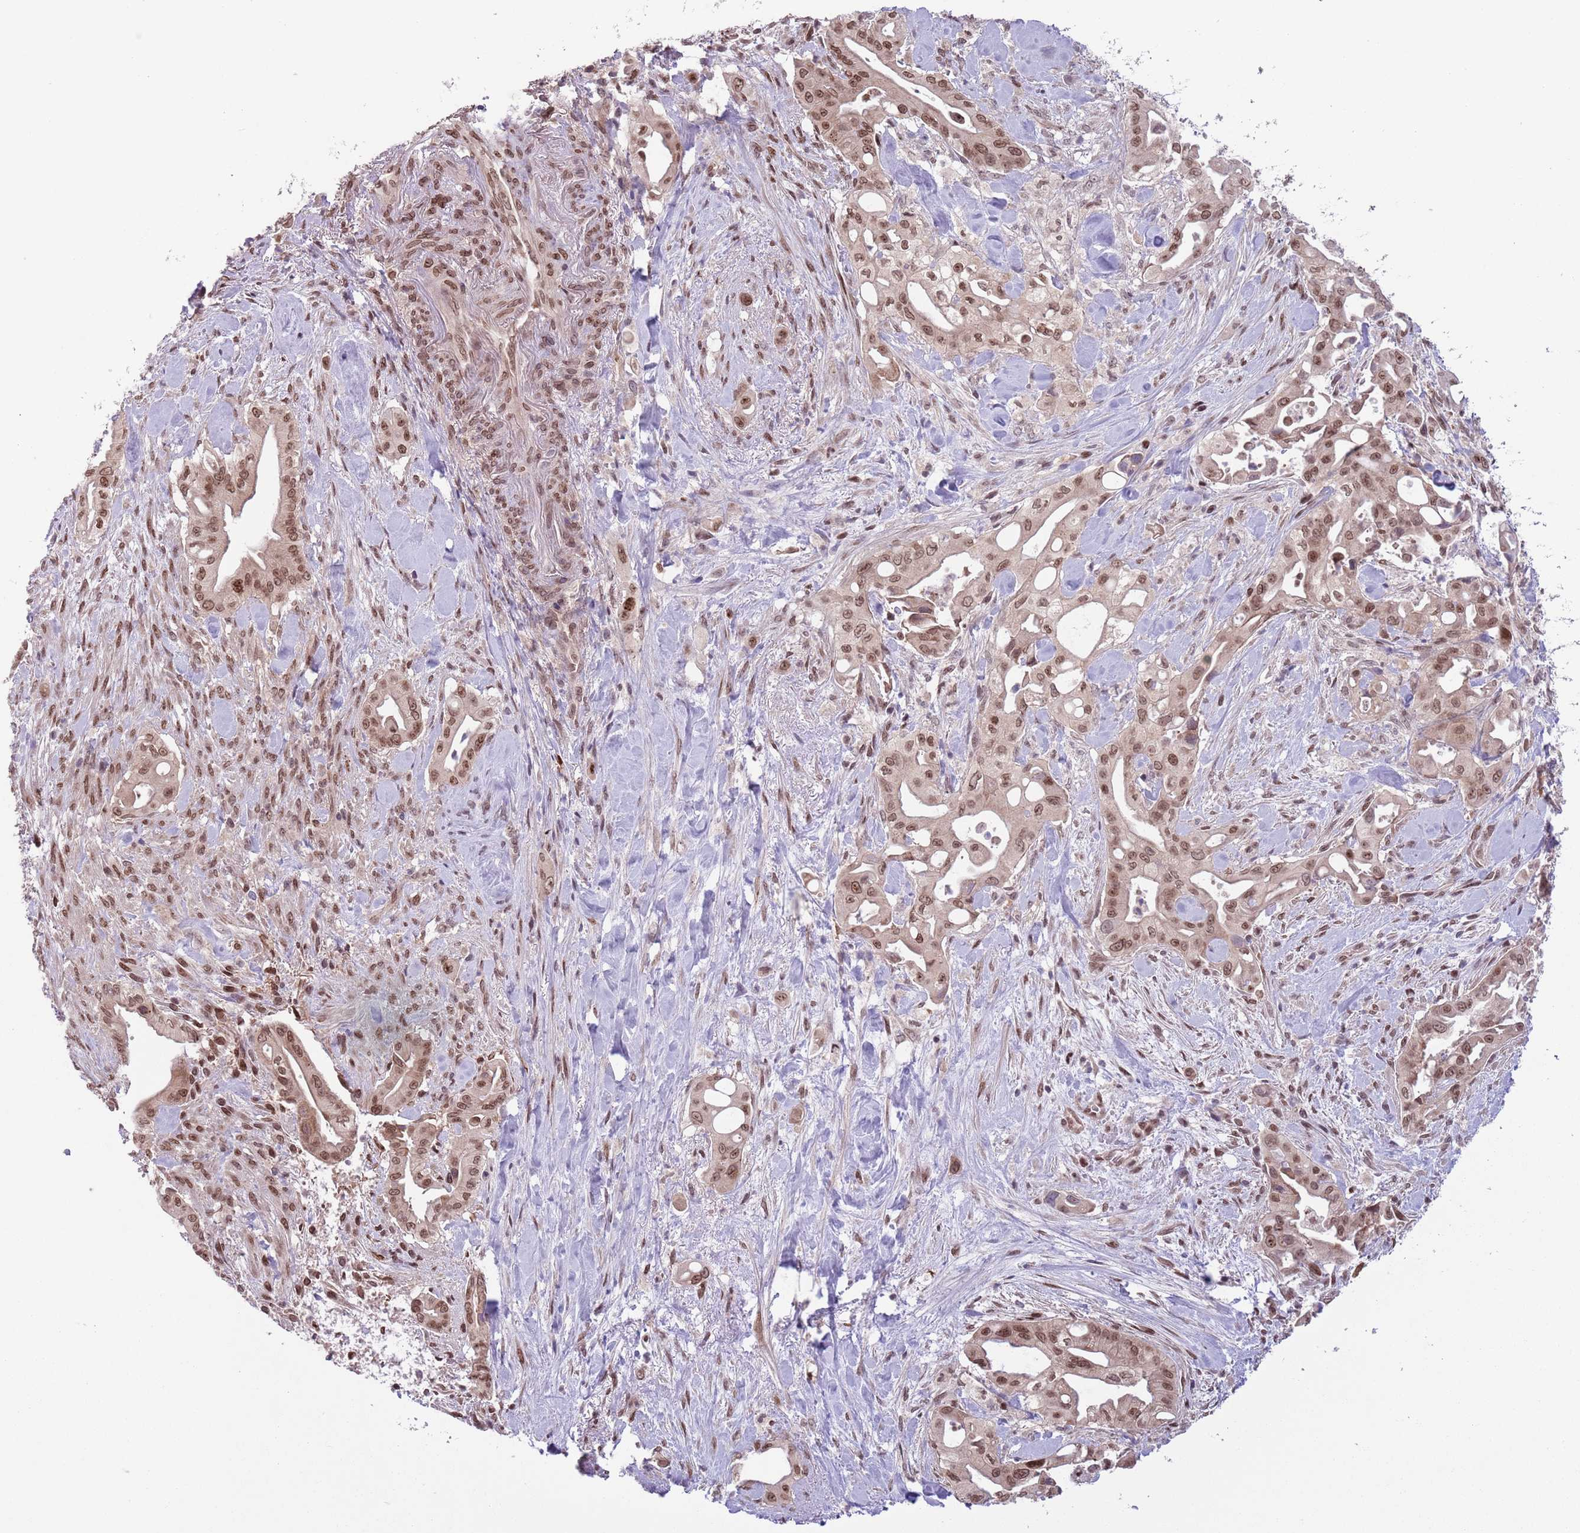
{"staining": {"intensity": "strong", "quantity": ">75%", "location": "cytoplasmic/membranous,nuclear"}, "tissue": "liver cancer", "cell_type": "Tumor cells", "image_type": "cancer", "snomed": [{"axis": "morphology", "description": "Cholangiocarcinoma"}, {"axis": "topography", "description": "Liver"}], "caption": "IHC histopathology image of liver cancer stained for a protein (brown), which exhibits high levels of strong cytoplasmic/membranous and nuclear expression in about >75% of tumor cells.", "gene": "SIPA1L3", "patient": {"sex": "female", "age": 68}}